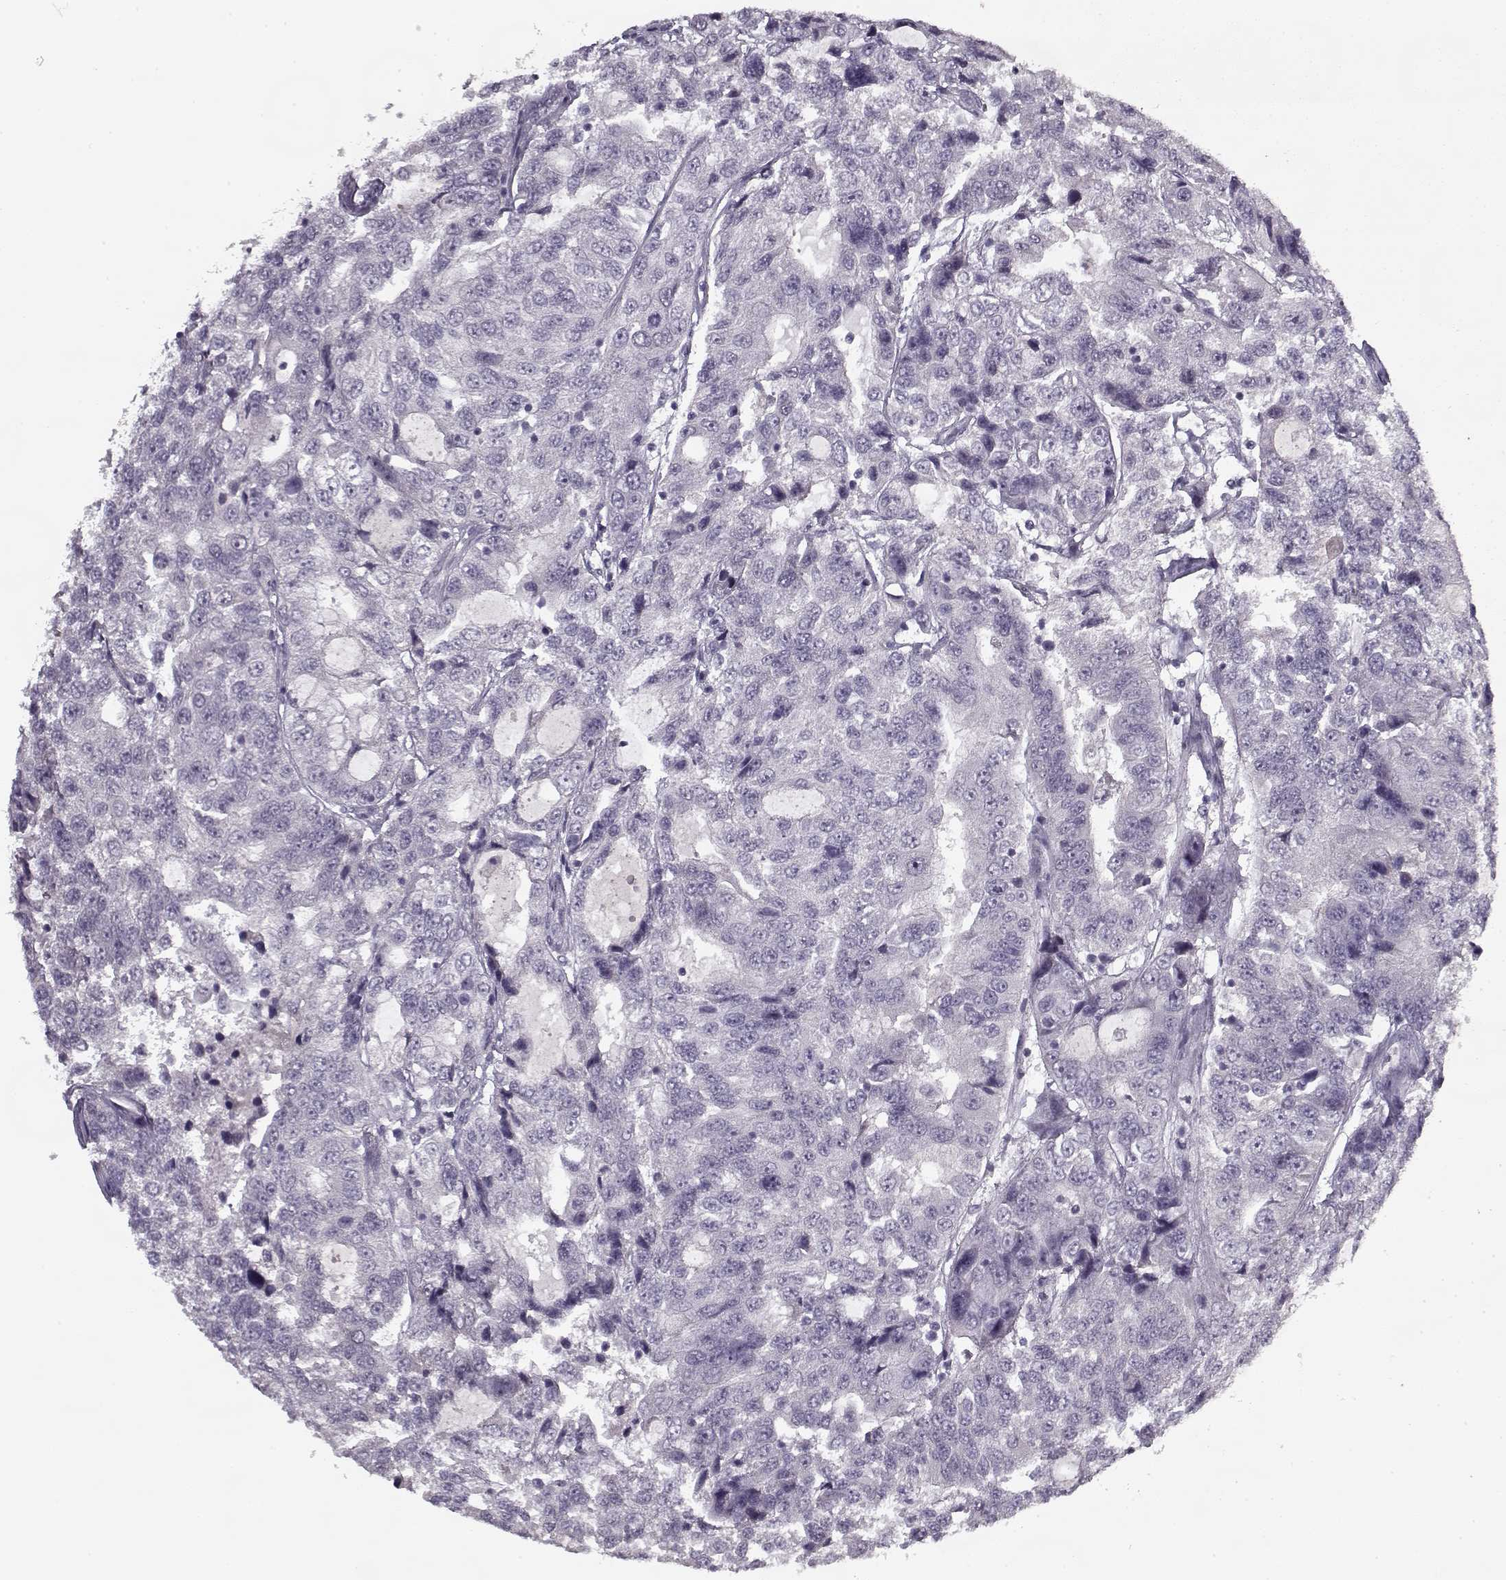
{"staining": {"intensity": "negative", "quantity": "none", "location": "none"}, "tissue": "urothelial cancer", "cell_type": "Tumor cells", "image_type": "cancer", "snomed": [{"axis": "morphology", "description": "Urothelial carcinoma, NOS"}, {"axis": "morphology", "description": "Urothelial carcinoma, High grade"}, {"axis": "topography", "description": "Urinary bladder"}], "caption": "A high-resolution histopathology image shows immunohistochemistry staining of urothelial cancer, which demonstrates no significant positivity in tumor cells.", "gene": "KRT9", "patient": {"sex": "female", "age": 73}}